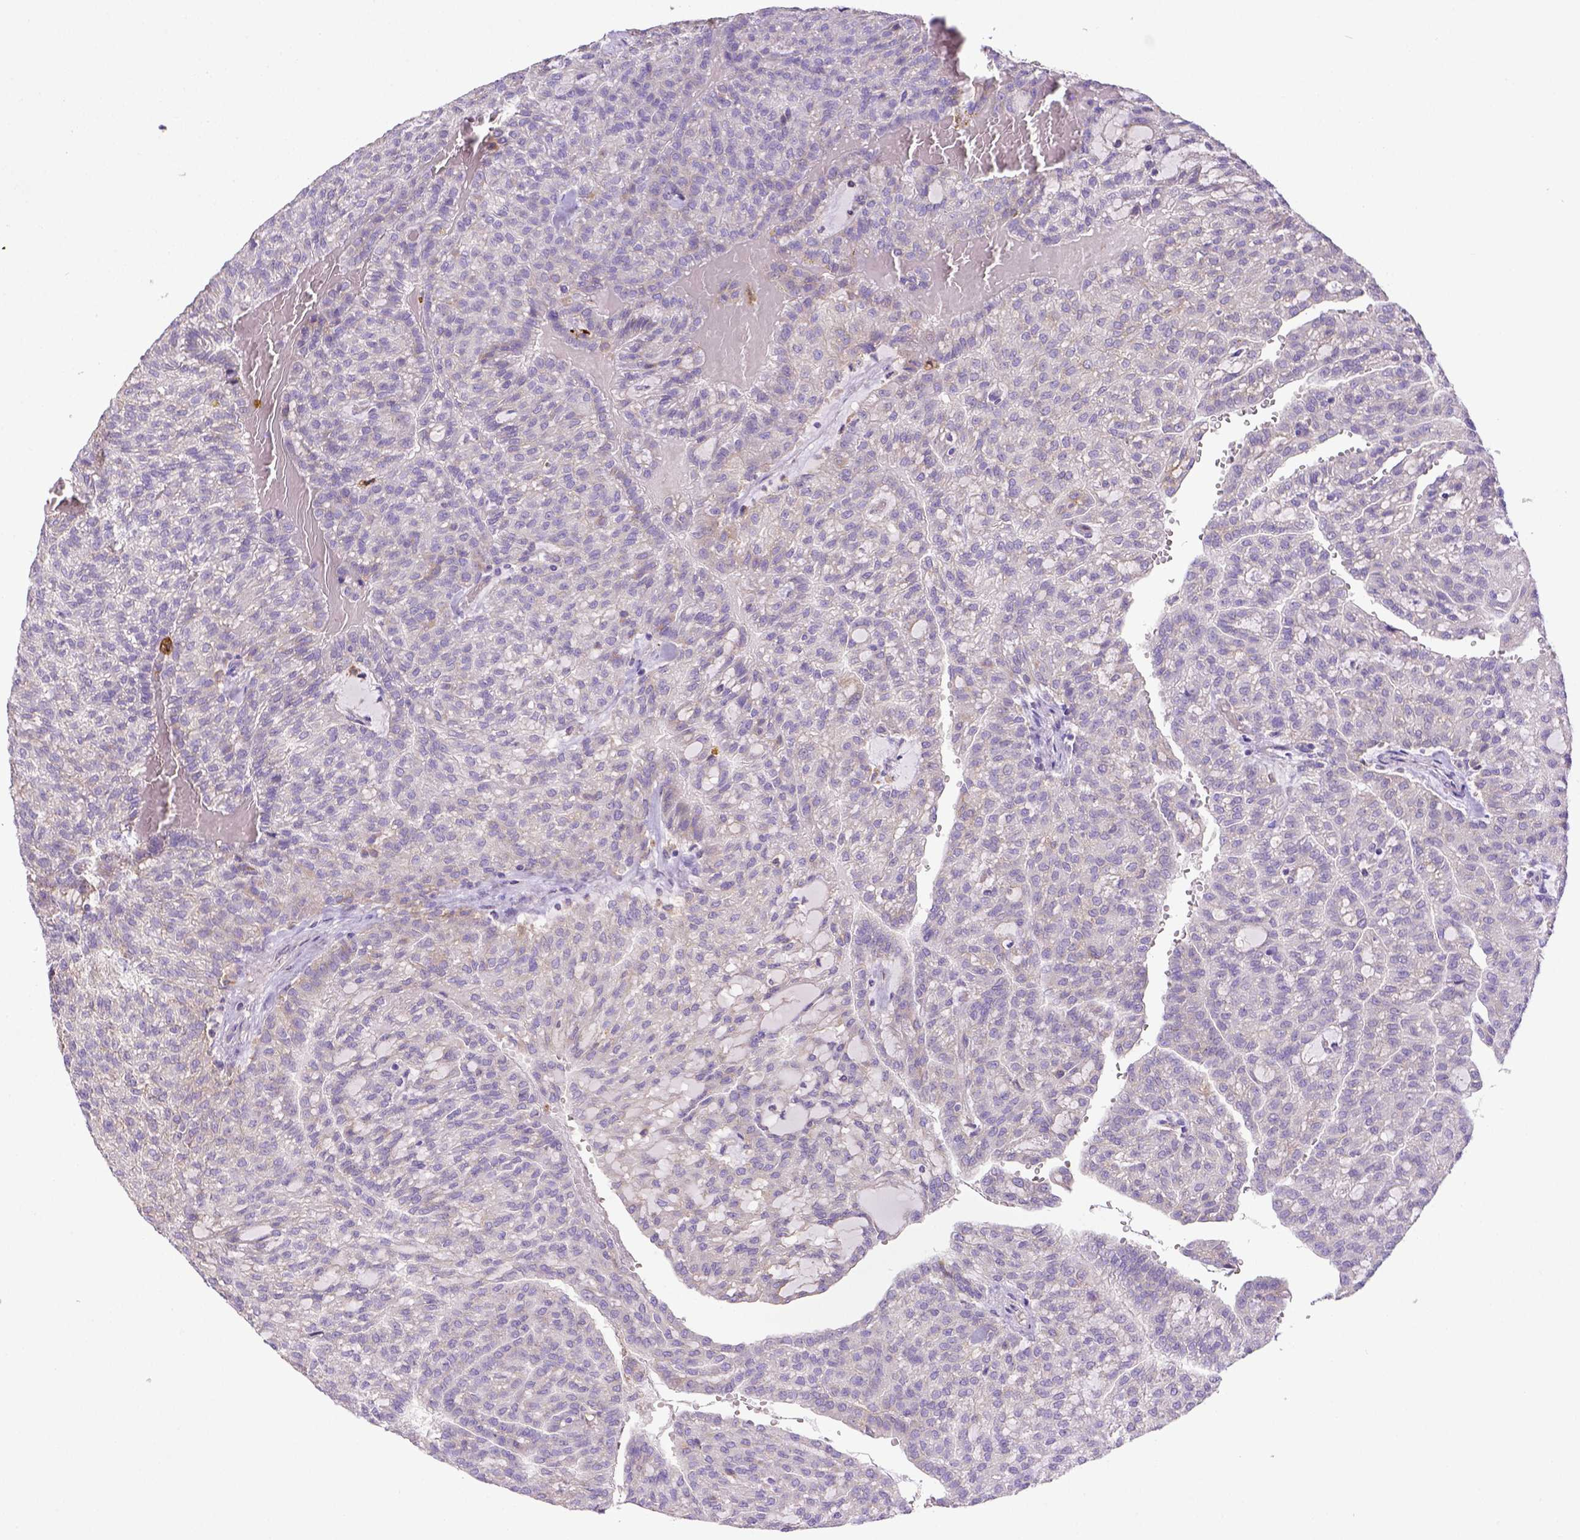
{"staining": {"intensity": "negative", "quantity": "none", "location": "none"}, "tissue": "renal cancer", "cell_type": "Tumor cells", "image_type": "cancer", "snomed": [{"axis": "morphology", "description": "Adenocarcinoma, NOS"}, {"axis": "topography", "description": "Kidney"}], "caption": "High power microscopy photomicrograph of an immunohistochemistry (IHC) histopathology image of renal cancer (adenocarcinoma), revealing no significant staining in tumor cells.", "gene": "CD40", "patient": {"sex": "male", "age": 63}}